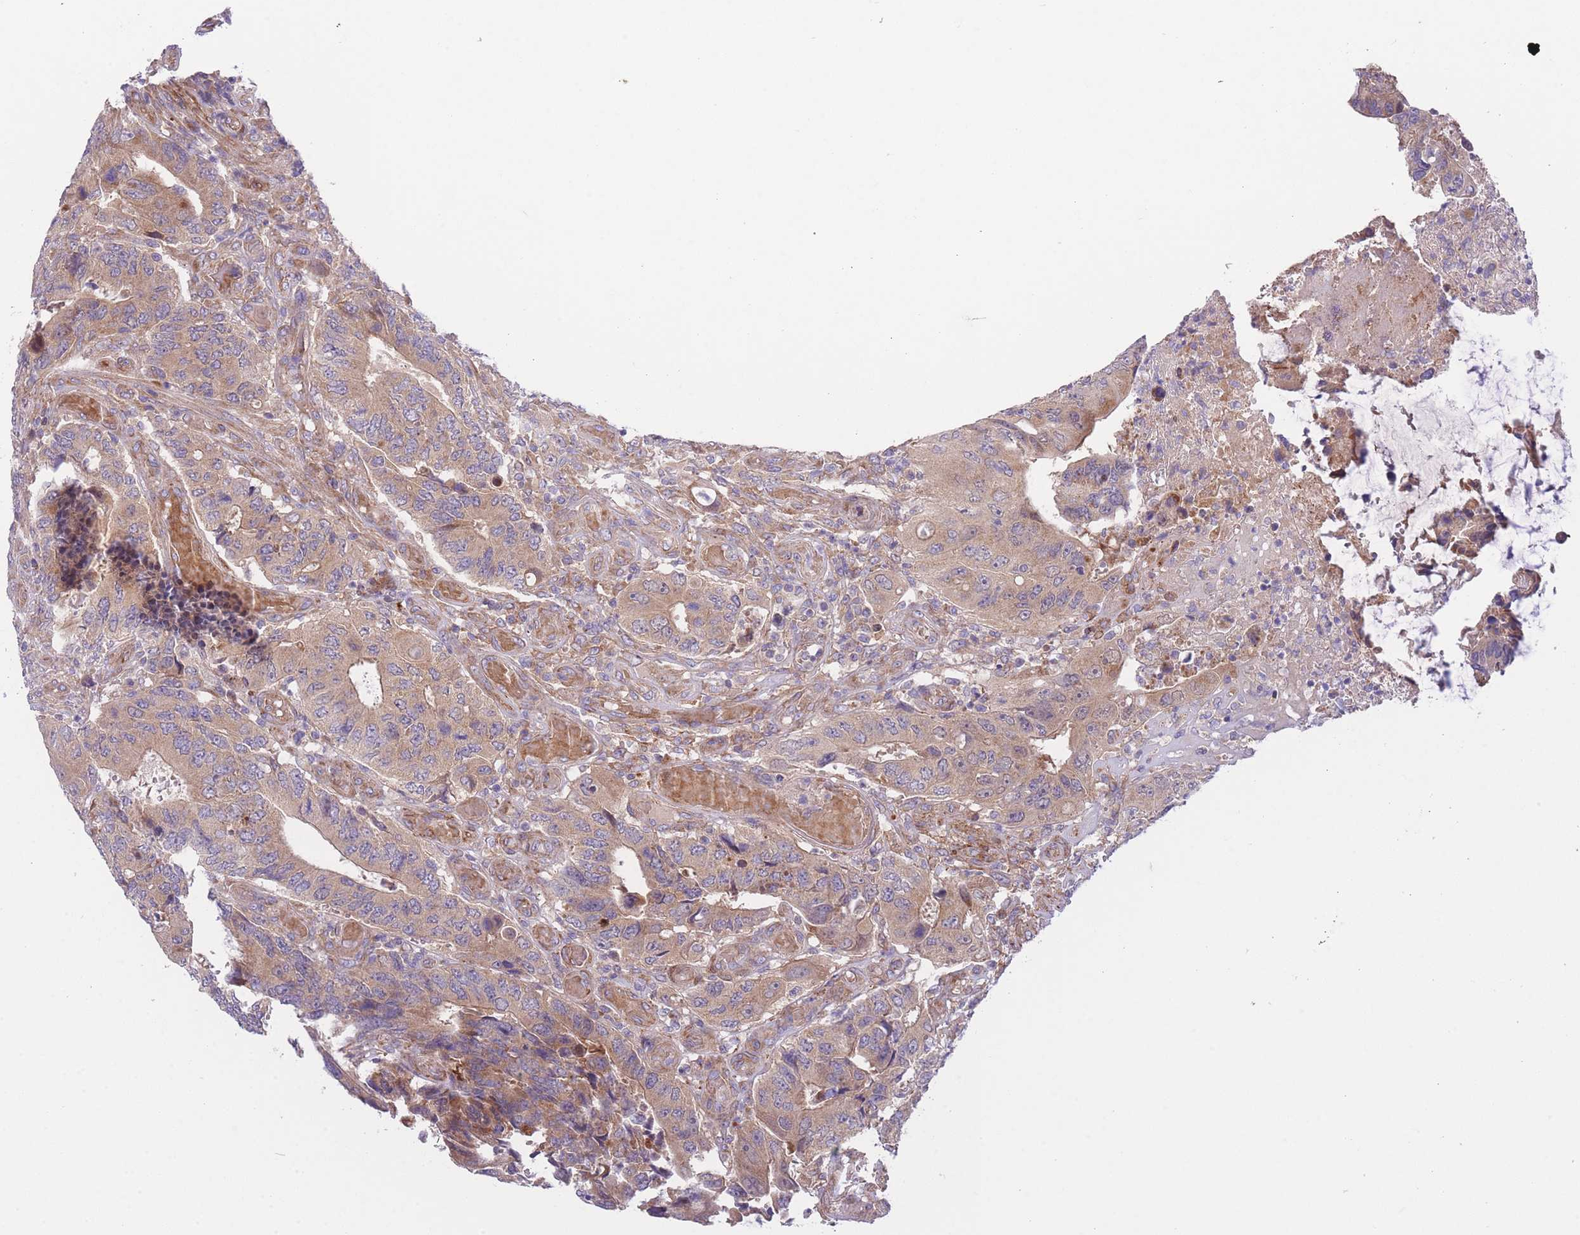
{"staining": {"intensity": "moderate", "quantity": "<25%", "location": "cytoplasmic/membranous"}, "tissue": "colorectal cancer", "cell_type": "Tumor cells", "image_type": "cancer", "snomed": [{"axis": "morphology", "description": "Adenocarcinoma, NOS"}, {"axis": "topography", "description": "Colon"}], "caption": "This photomicrograph exhibits colorectal cancer (adenocarcinoma) stained with IHC to label a protein in brown. The cytoplasmic/membranous of tumor cells show moderate positivity for the protein. Nuclei are counter-stained blue.", "gene": "CHAC1", "patient": {"sex": "male", "age": 87}}